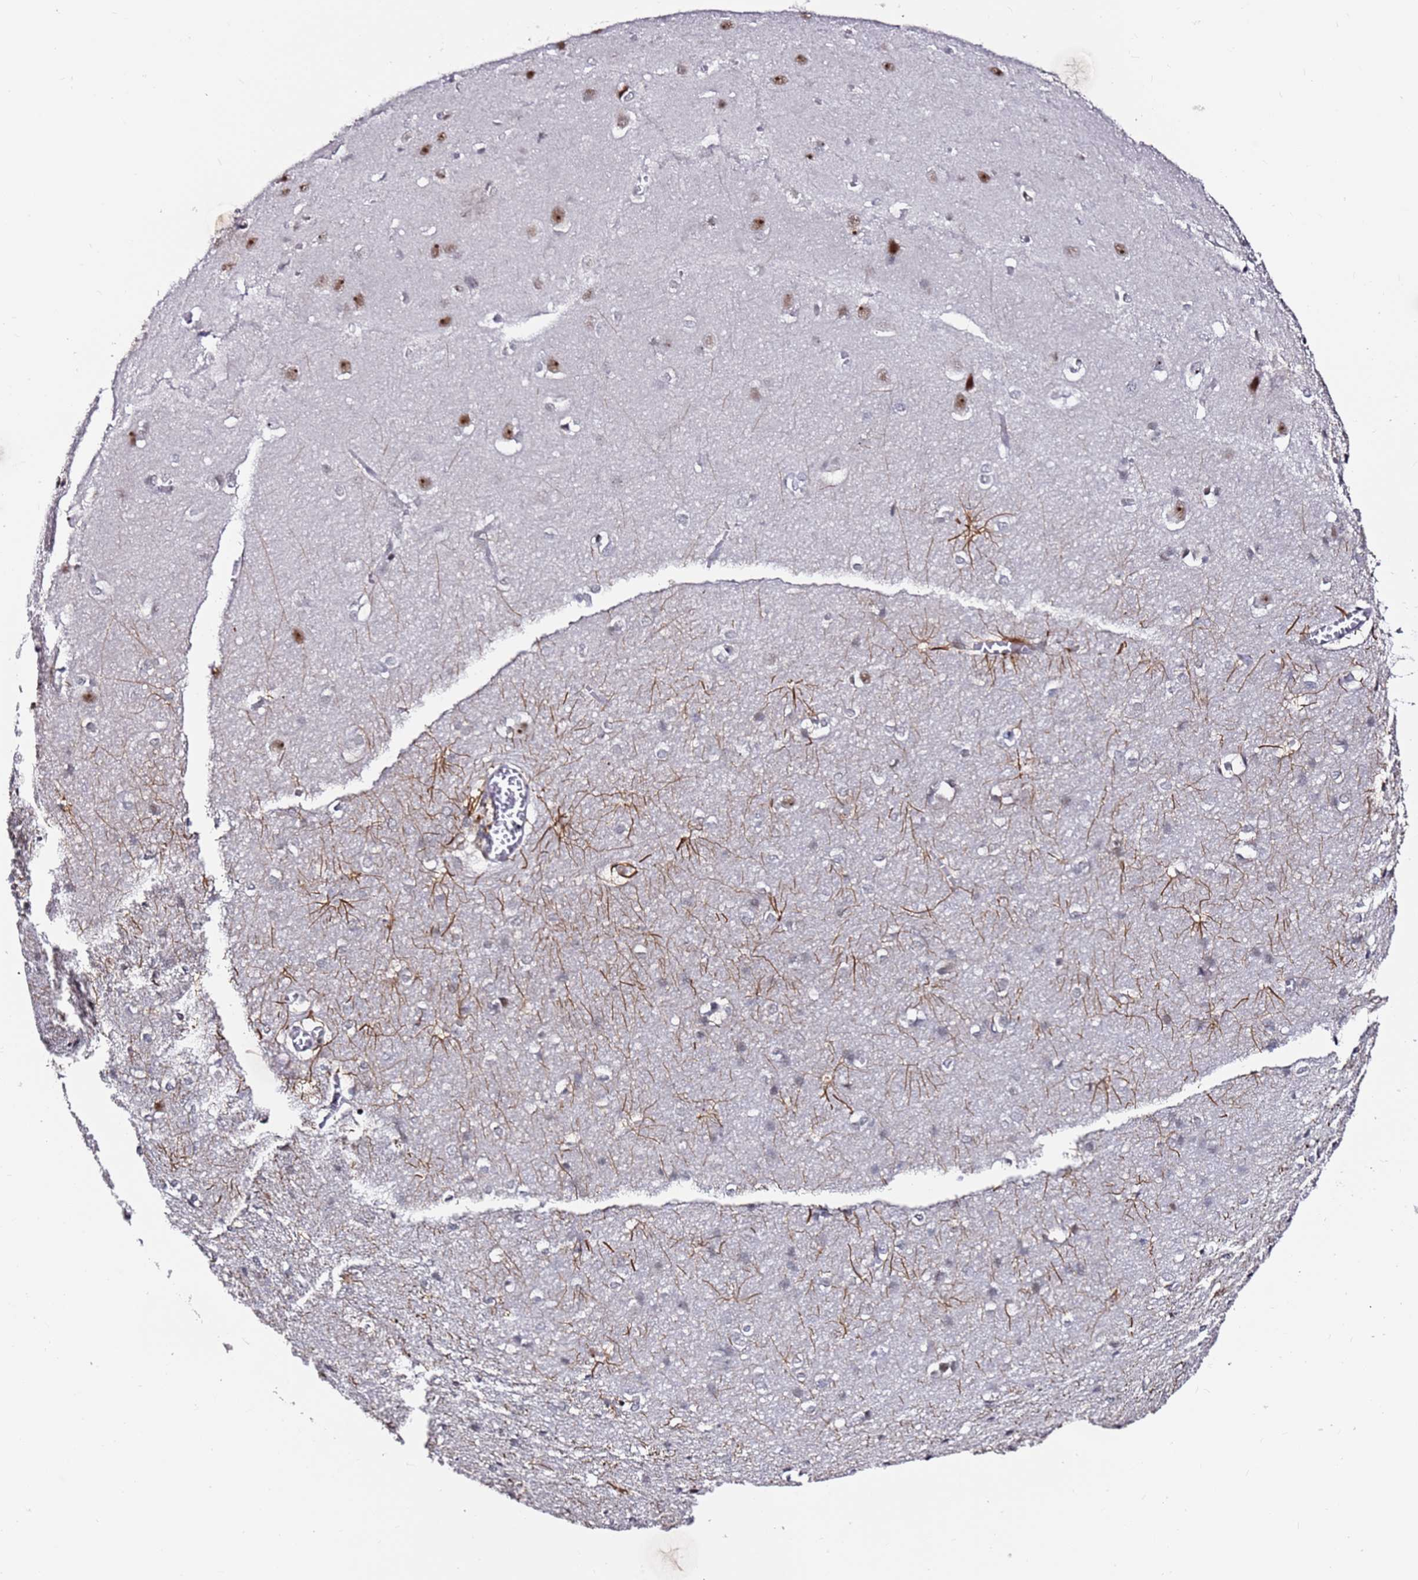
{"staining": {"intensity": "negative", "quantity": "none", "location": "none"}, "tissue": "cerebral cortex", "cell_type": "Endothelial cells", "image_type": "normal", "snomed": [{"axis": "morphology", "description": "Normal tissue, NOS"}, {"axis": "topography", "description": "Cerebral cortex"}], "caption": "Immunohistochemistry (IHC) of benign human cerebral cortex shows no expression in endothelial cells.", "gene": "FCF1", "patient": {"sex": "male", "age": 37}}